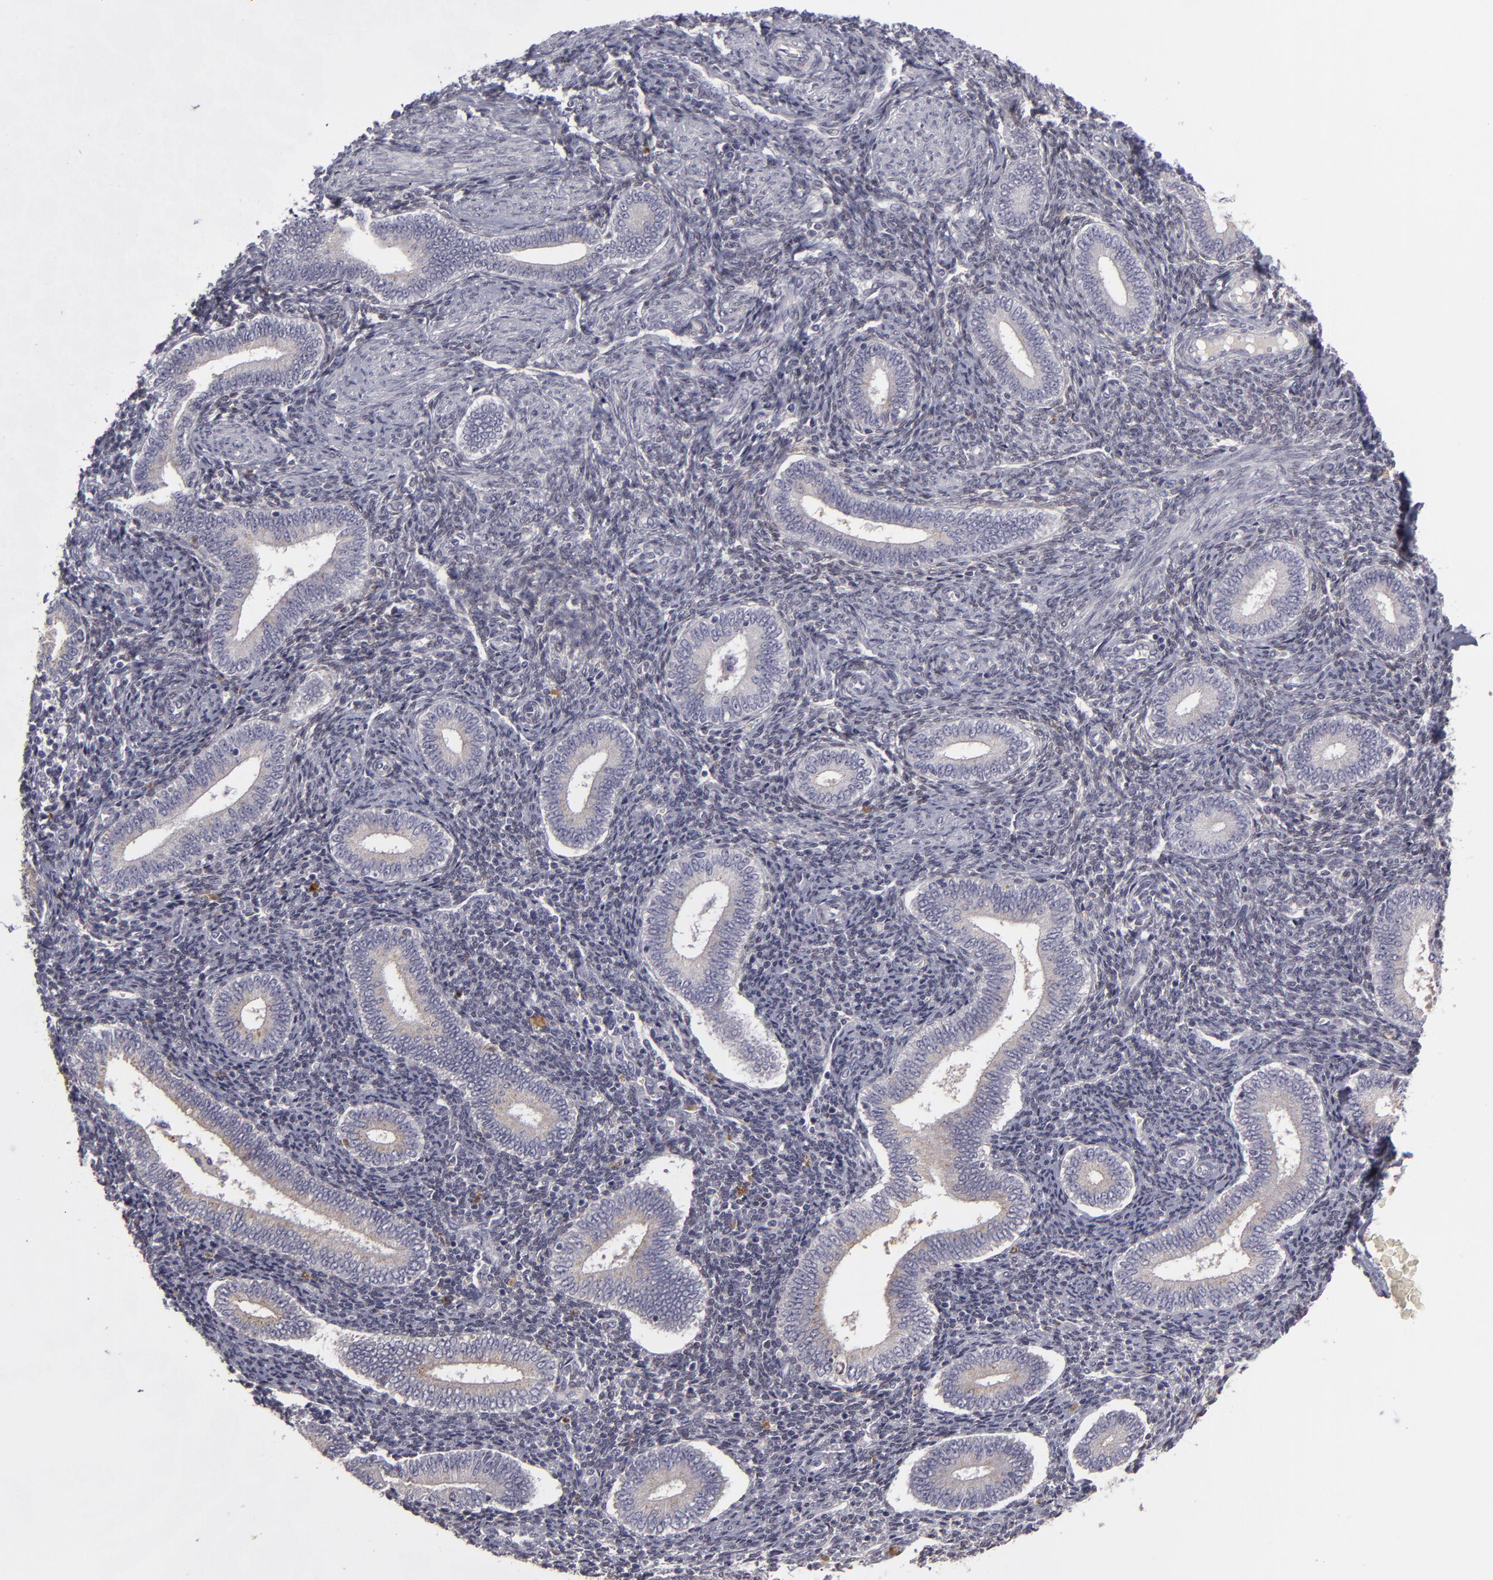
{"staining": {"intensity": "negative", "quantity": "none", "location": "none"}, "tissue": "endometrium", "cell_type": "Cells in endometrial stroma", "image_type": "normal", "snomed": [{"axis": "morphology", "description": "Normal tissue, NOS"}, {"axis": "topography", "description": "Endometrium"}], "caption": "Unremarkable endometrium was stained to show a protein in brown. There is no significant staining in cells in endometrial stroma.", "gene": "EFS", "patient": {"sex": "female", "age": 35}}